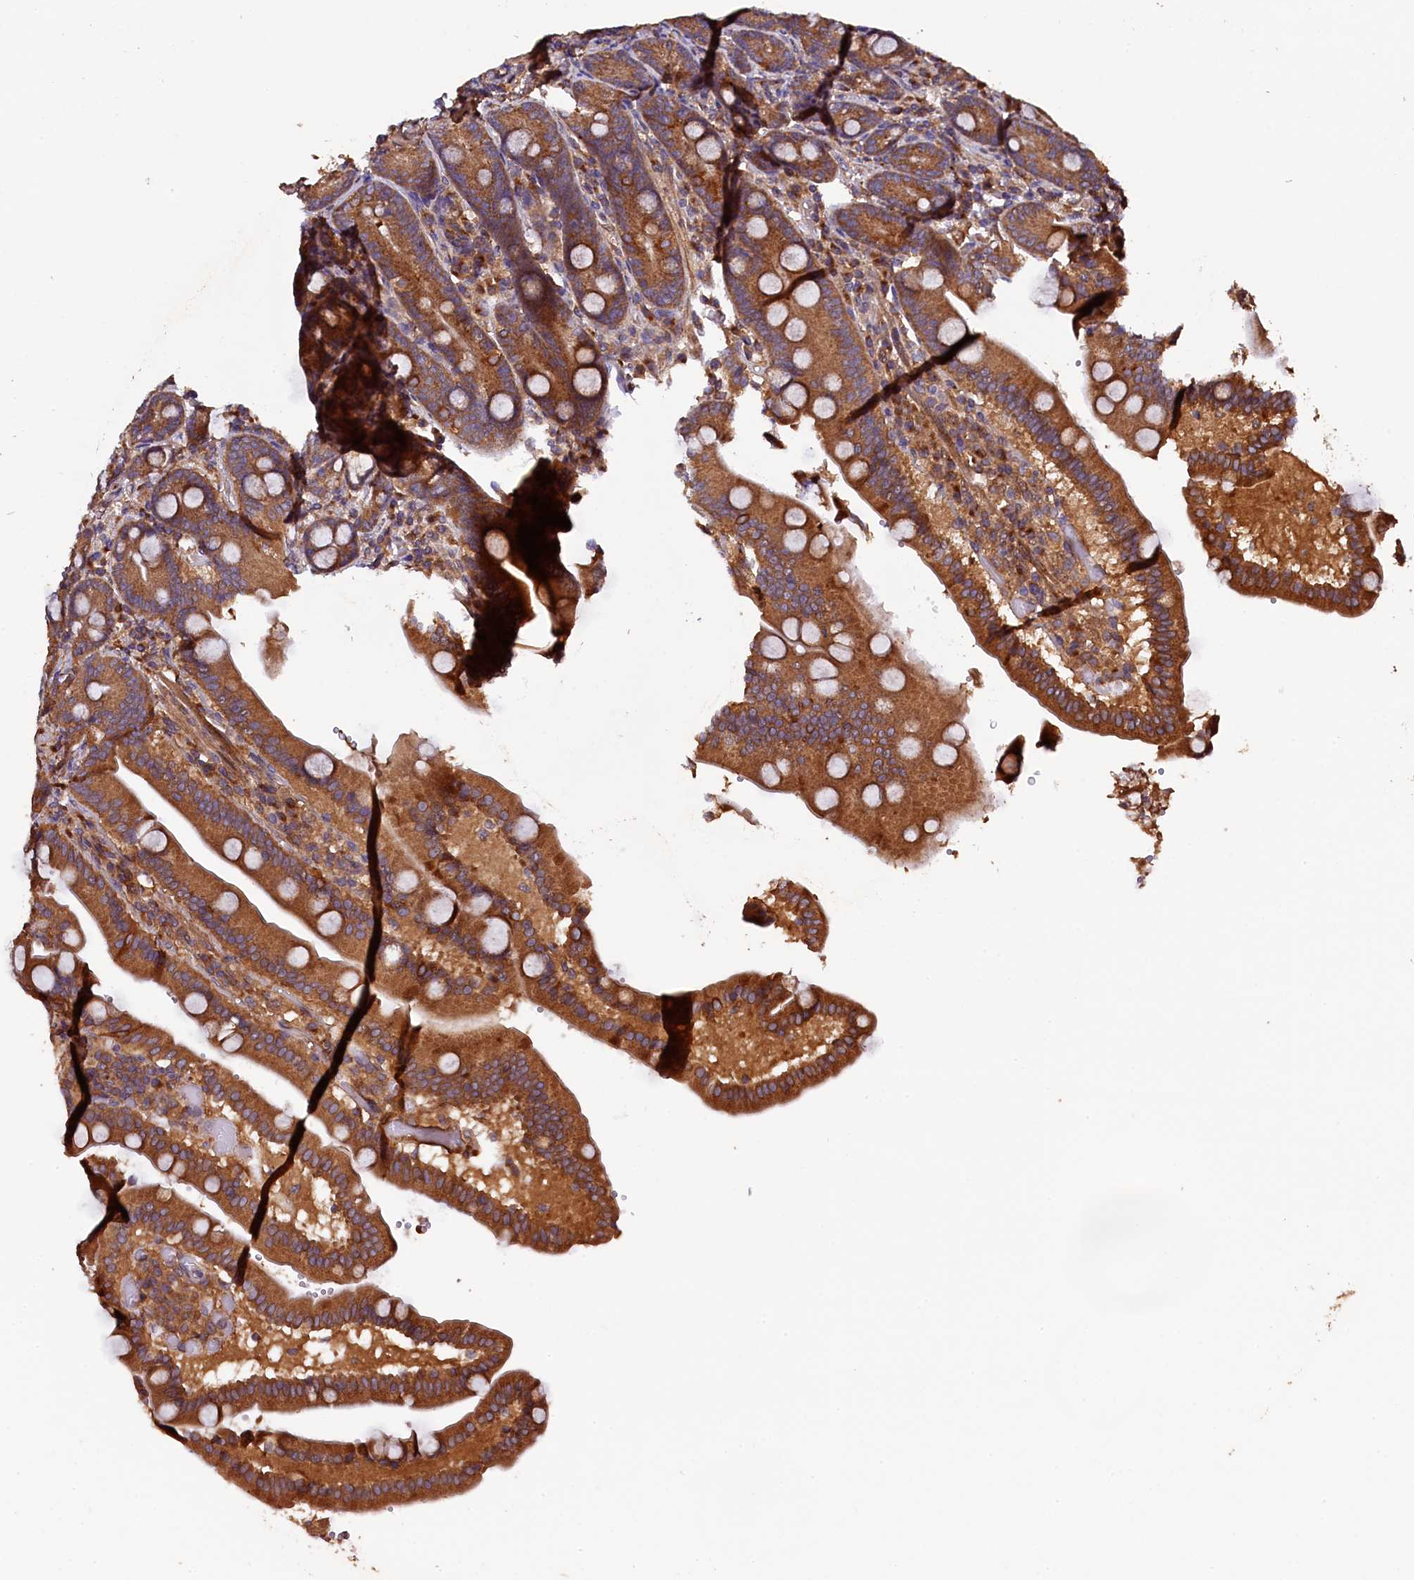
{"staining": {"intensity": "strong", "quantity": ">75%", "location": "cytoplasmic/membranous"}, "tissue": "duodenum", "cell_type": "Glandular cells", "image_type": "normal", "snomed": [{"axis": "morphology", "description": "Normal tissue, NOS"}, {"axis": "topography", "description": "Duodenum"}], "caption": "Protein staining of unremarkable duodenum shows strong cytoplasmic/membranous expression in about >75% of glandular cells. The protein is shown in brown color, while the nuclei are stained blue.", "gene": "KLC2", "patient": {"sex": "female", "age": 62}}